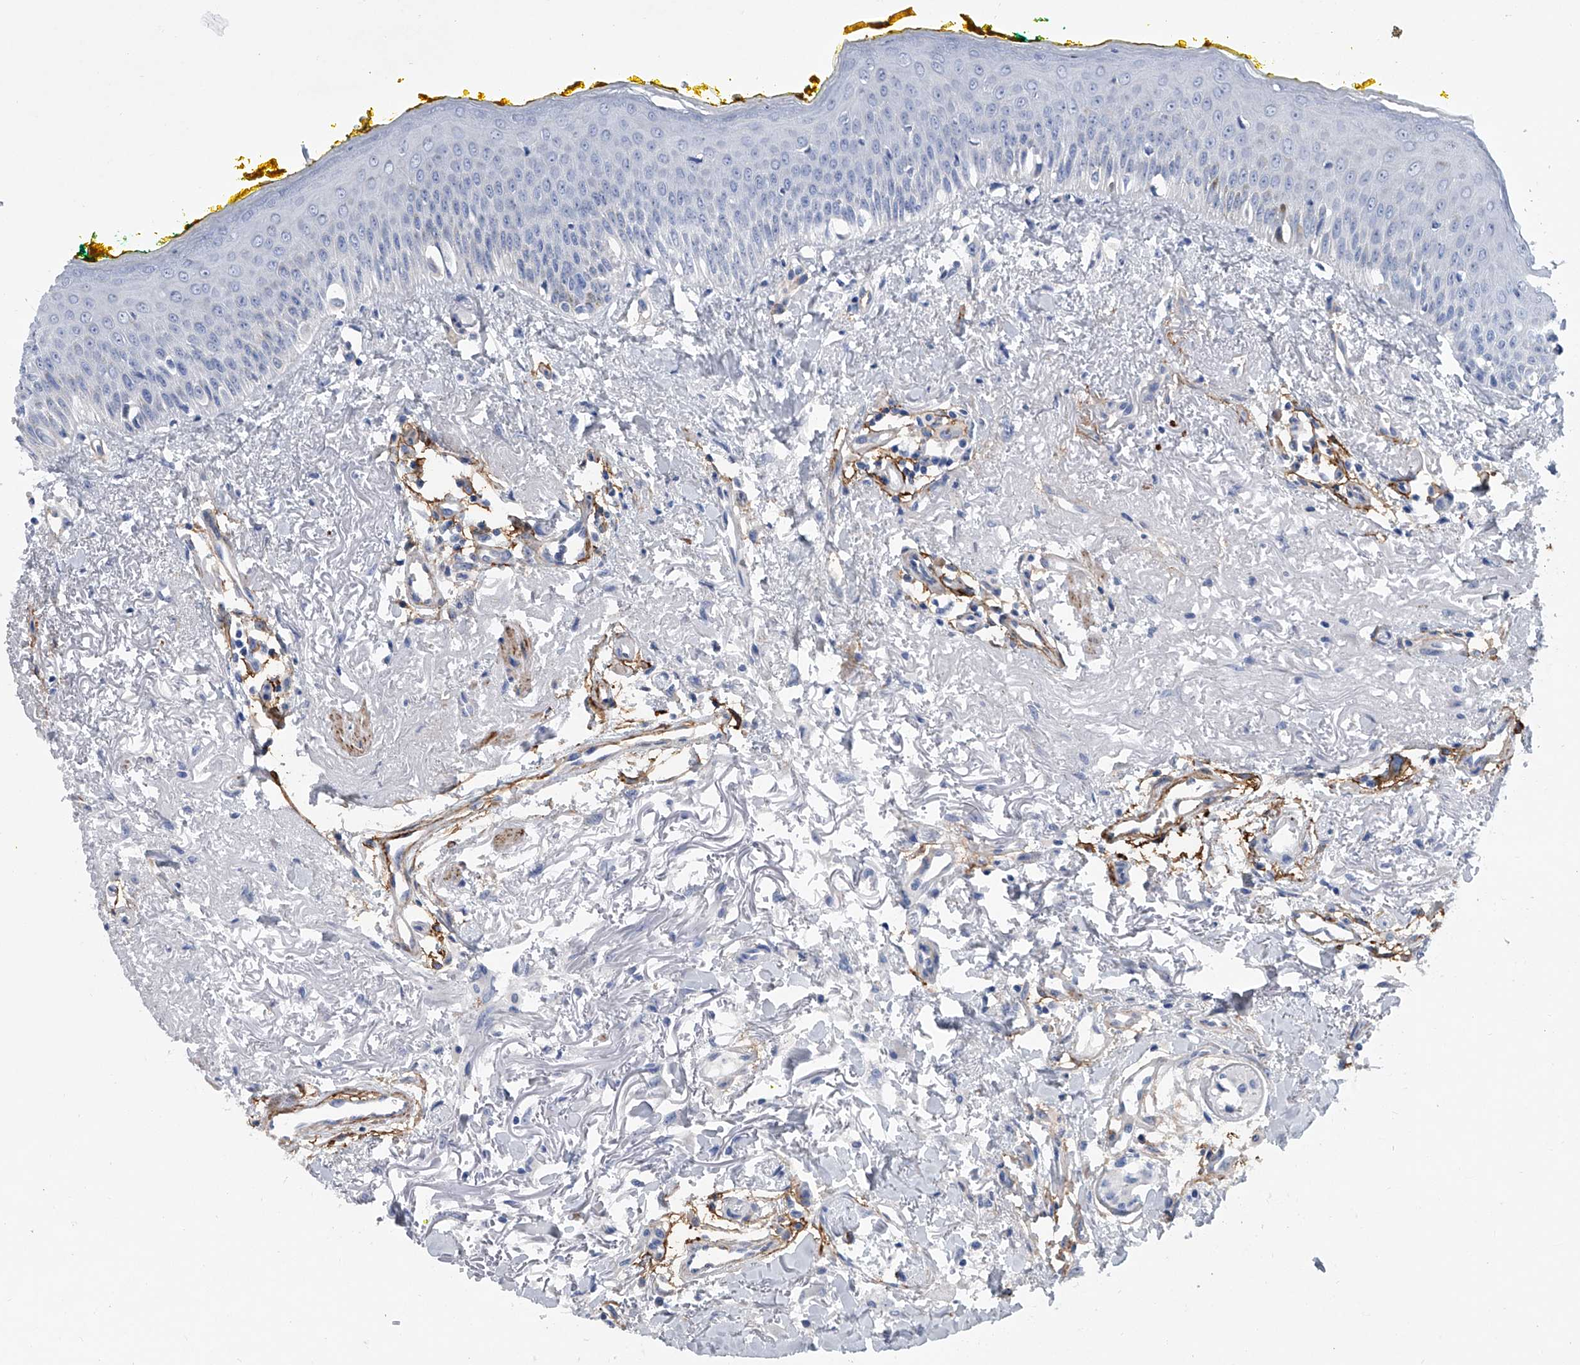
{"staining": {"intensity": "negative", "quantity": "none", "location": "none"}, "tissue": "oral mucosa", "cell_type": "Squamous epithelial cells", "image_type": "normal", "snomed": [{"axis": "morphology", "description": "Normal tissue, NOS"}, {"axis": "topography", "description": "Oral tissue"}], "caption": "Oral mucosa was stained to show a protein in brown. There is no significant expression in squamous epithelial cells. The staining was performed using DAB (3,3'-diaminobenzidine) to visualize the protein expression in brown, while the nuclei were stained in blue with hematoxylin (Magnification: 20x).", "gene": "ALG14", "patient": {"sex": "female", "age": 70}}